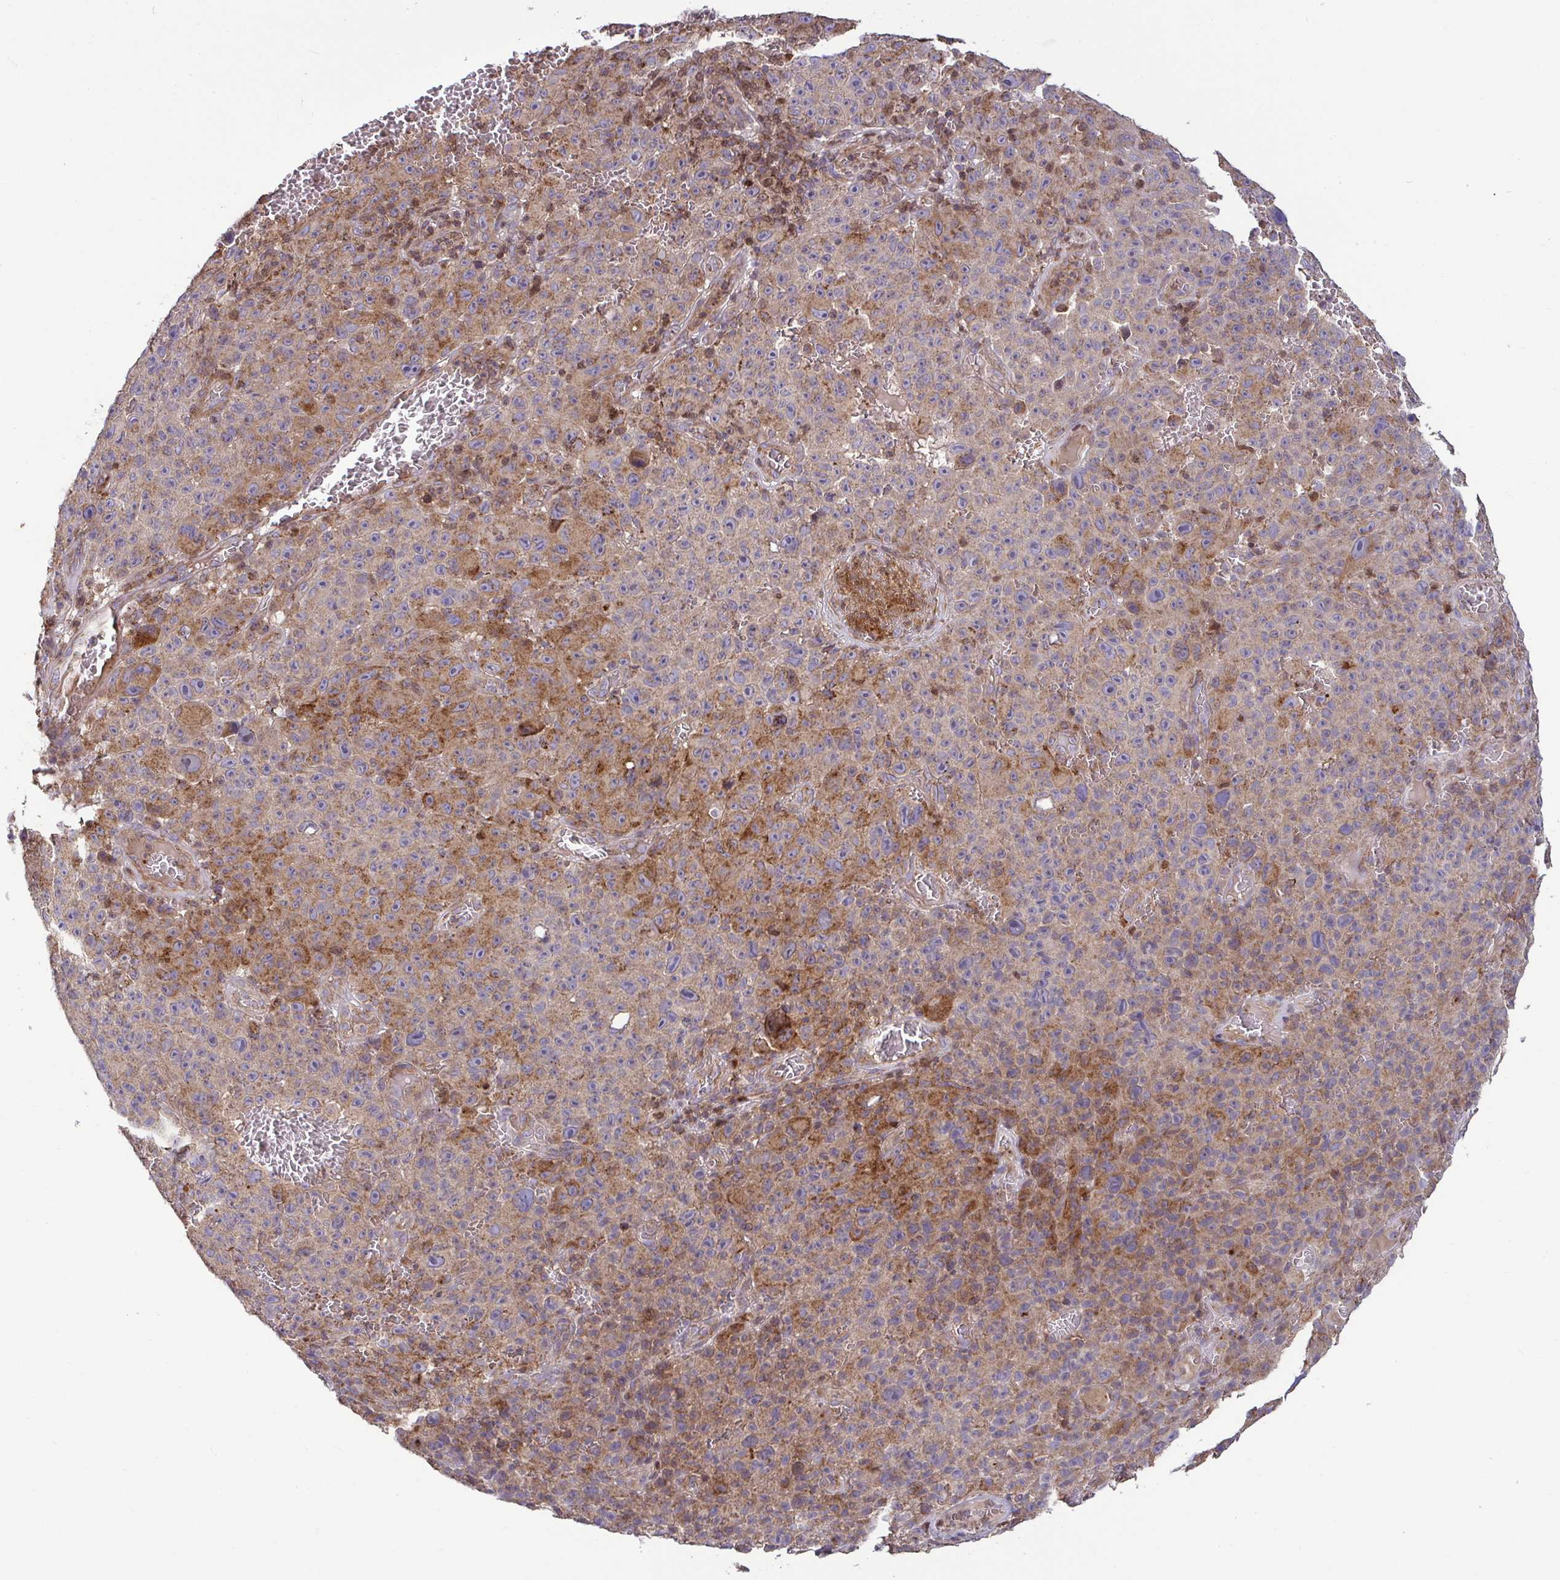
{"staining": {"intensity": "moderate", "quantity": "25%-75%", "location": "cytoplasmic/membranous"}, "tissue": "melanoma", "cell_type": "Tumor cells", "image_type": "cancer", "snomed": [{"axis": "morphology", "description": "Malignant melanoma, NOS"}, {"axis": "topography", "description": "Skin"}], "caption": "Immunohistochemical staining of malignant melanoma exhibits medium levels of moderate cytoplasmic/membranous expression in approximately 25%-75% of tumor cells. The protein is shown in brown color, while the nuclei are stained blue.", "gene": "SPRY1", "patient": {"sex": "female", "age": 82}}